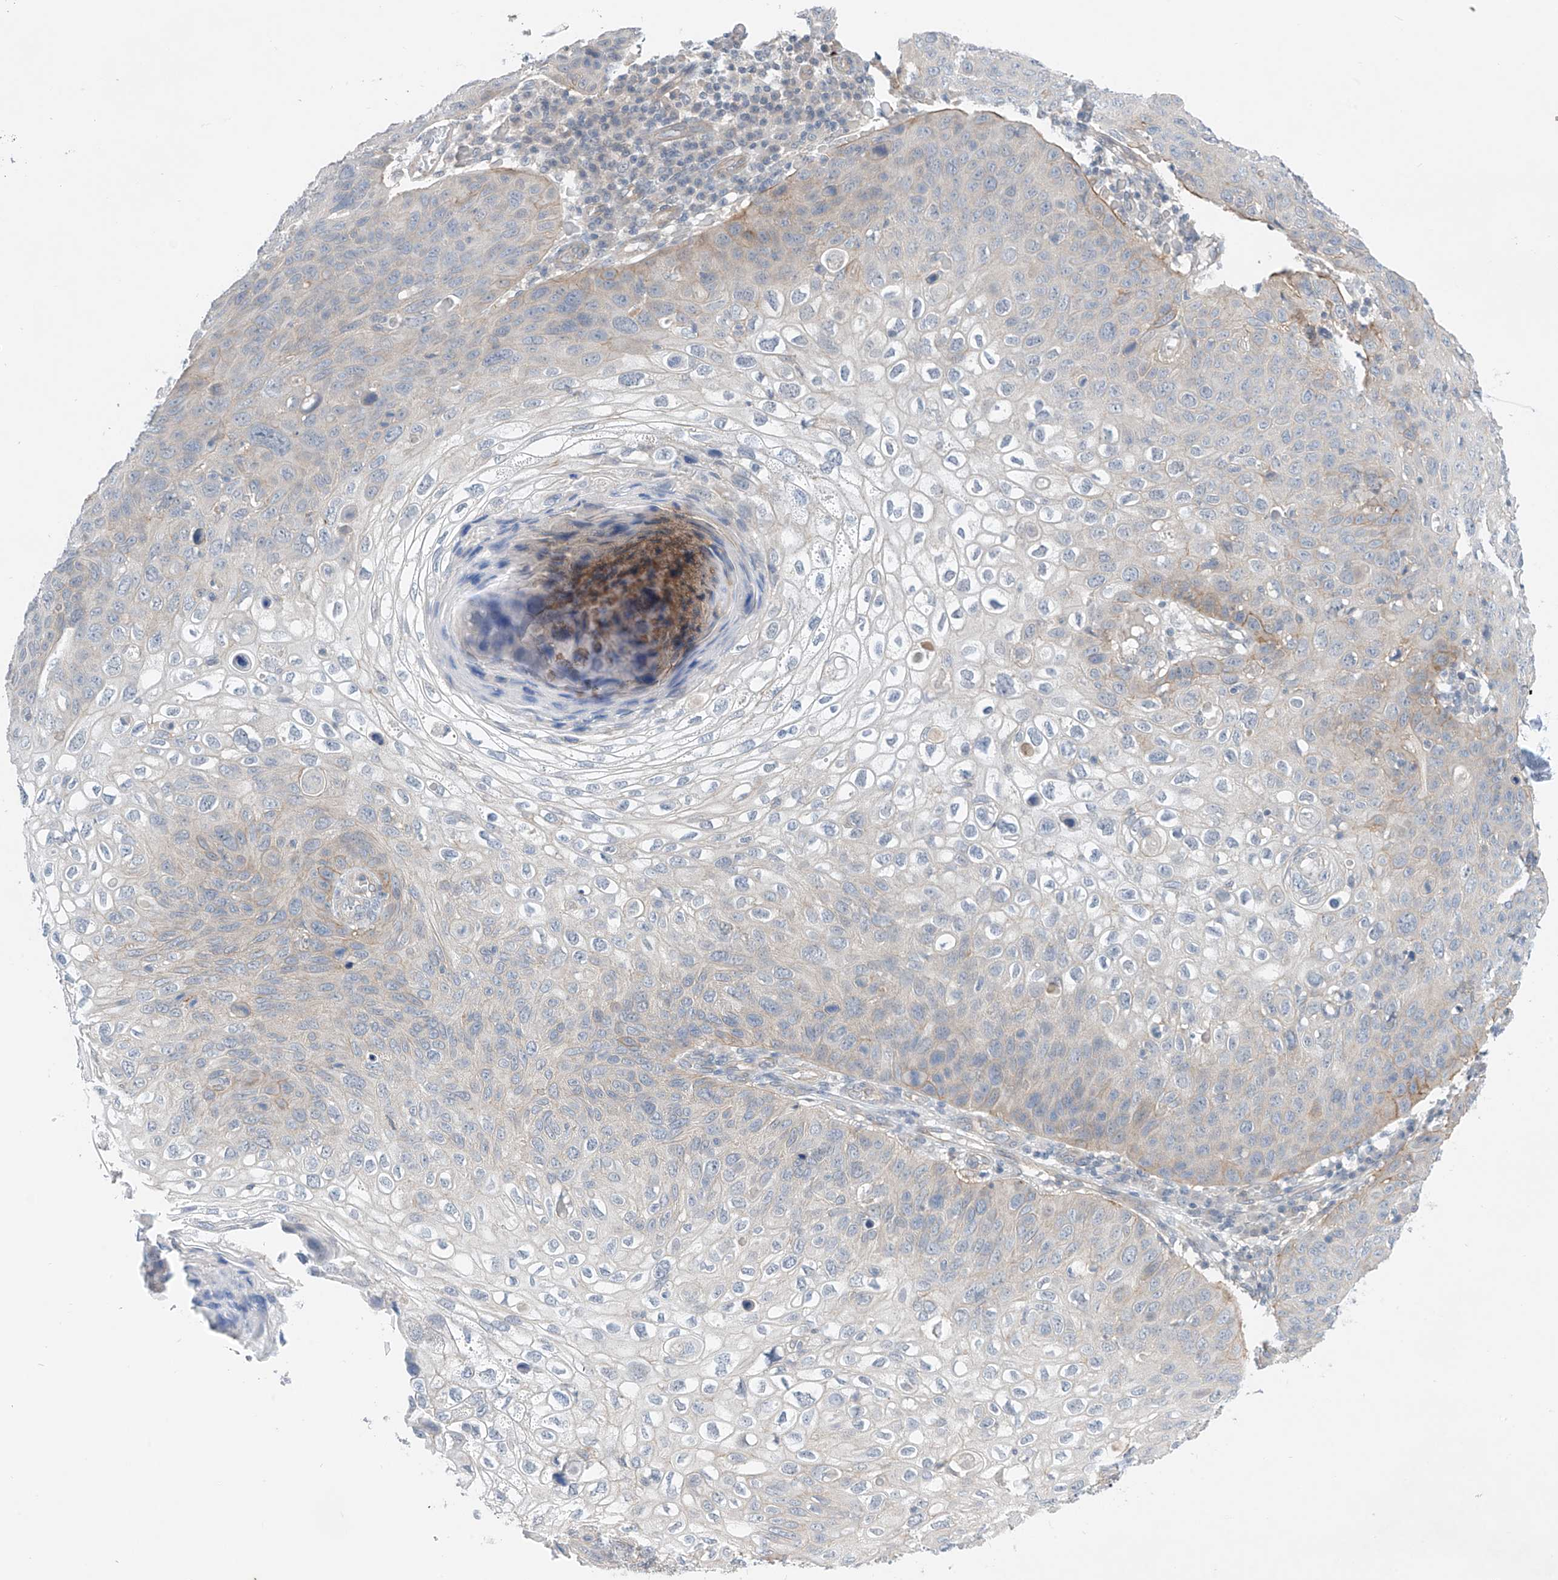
{"staining": {"intensity": "weak", "quantity": "<25%", "location": "cytoplasmic/membranous"}, "tissue": "skin cancer", "cell_type": "Tumor cells", "image_type": "cancer", "snomed": [{"axis": "morphology", "description": "Squamous cell carcinoma, NOS"}, {"axis": "topography", "description": "Skin"}], "caption": "Skin cancer stained for a protein using immunohistochemistry demonstrates no expression tumor cells.", "gene": "ABLIM2", "patient": {"sex": "female", "age": 90}}